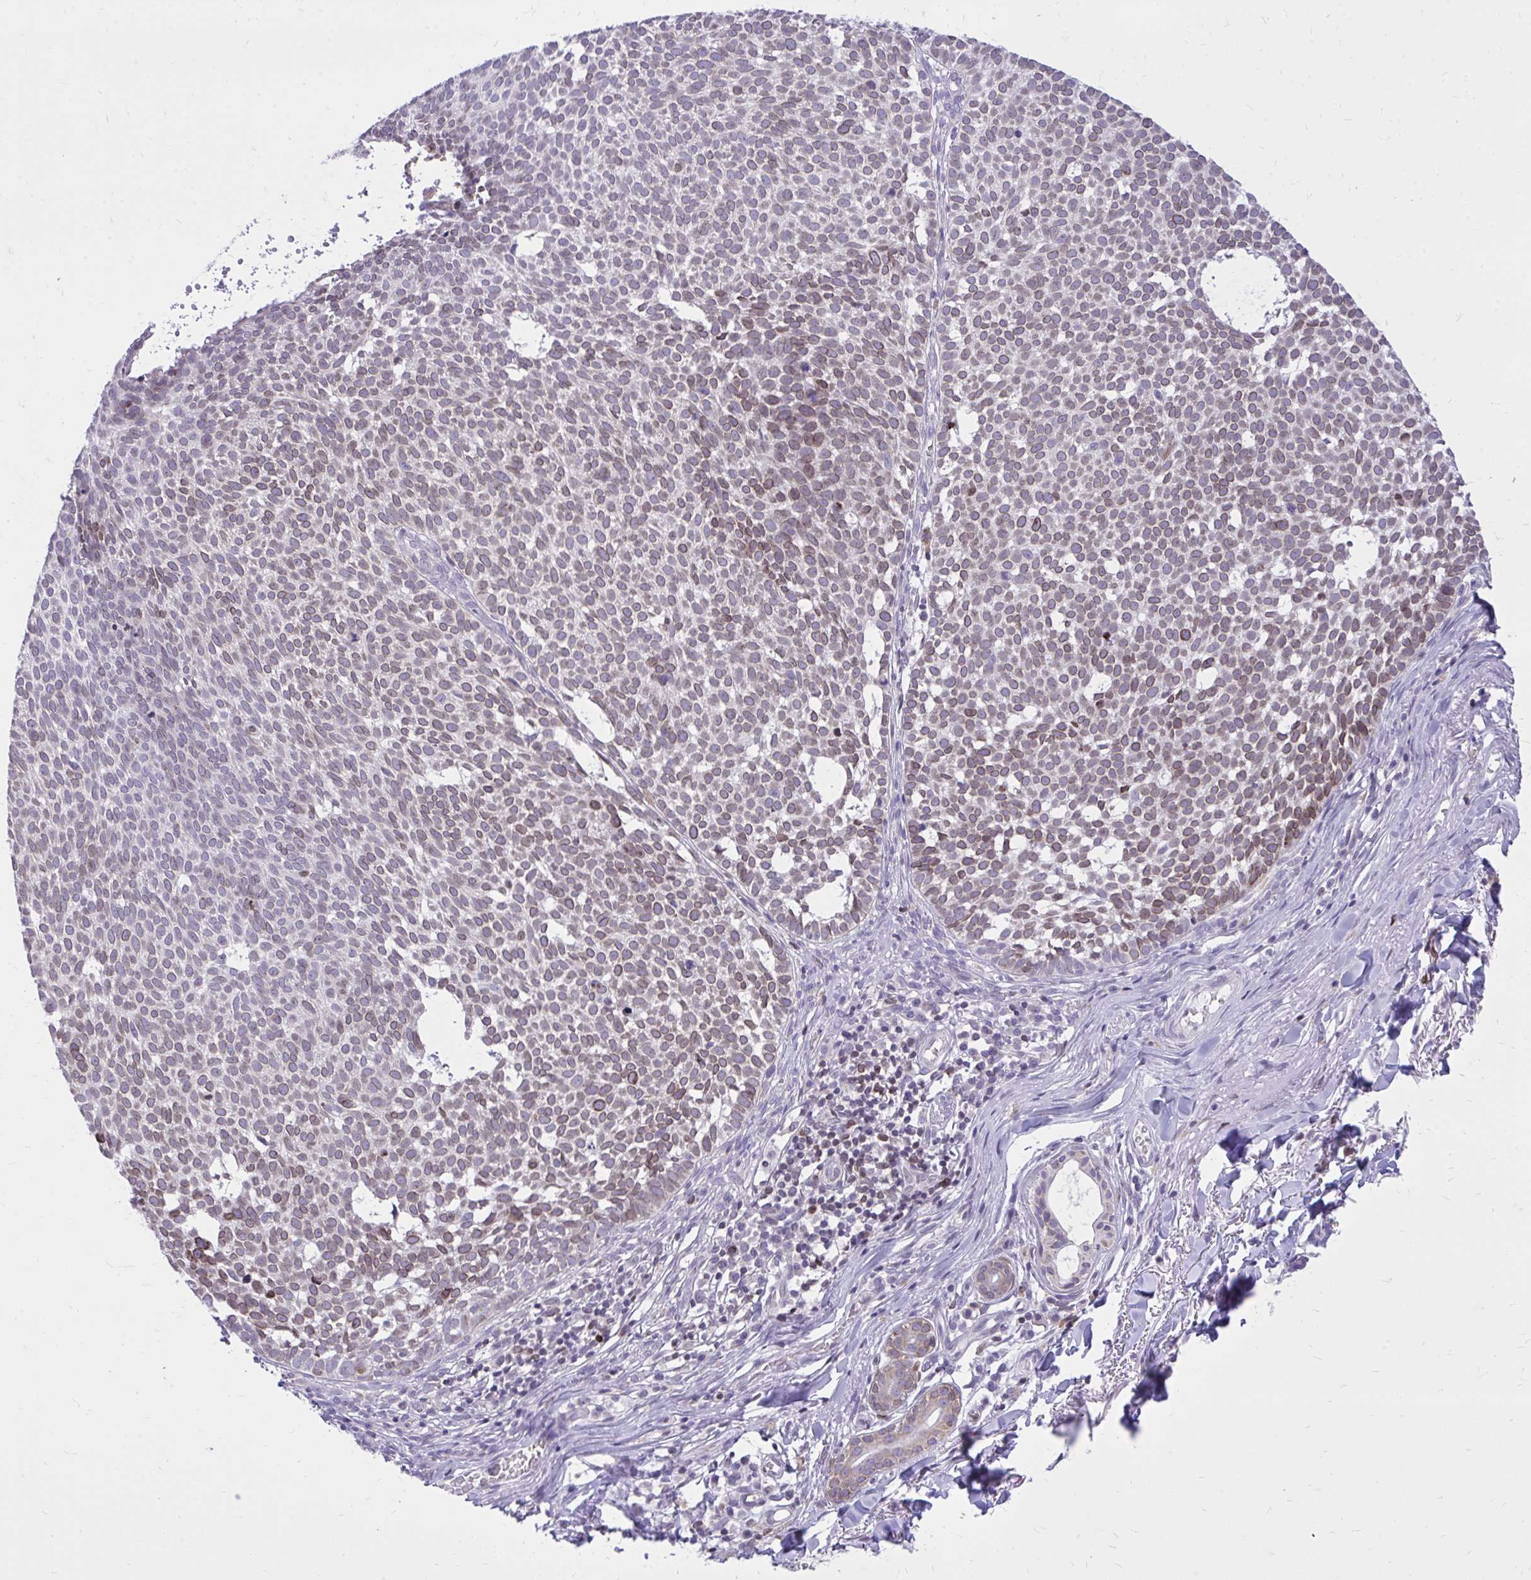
{"staining": {"intensity": "weak", "quantity": "25%-75%", "location": "cytoplasmic/membranous,nuclear"}, "tissue": "skin cancer", "cell_type": "Tumor cells", "image_type": "cancer", "snomed": [{"axis": "morphology", "description": "Basal cell carcinoma"}, {"axis": "topography", "description": "Skin"}], "caption": "Protein expression analysis of human skin cancer reveals weak cytoplasmic/membranous and nuclear positivity in about 25%-75% of tumor cells.", "gene": "RPS6KA2", "patient": {"sex": "male", "age": 63}}